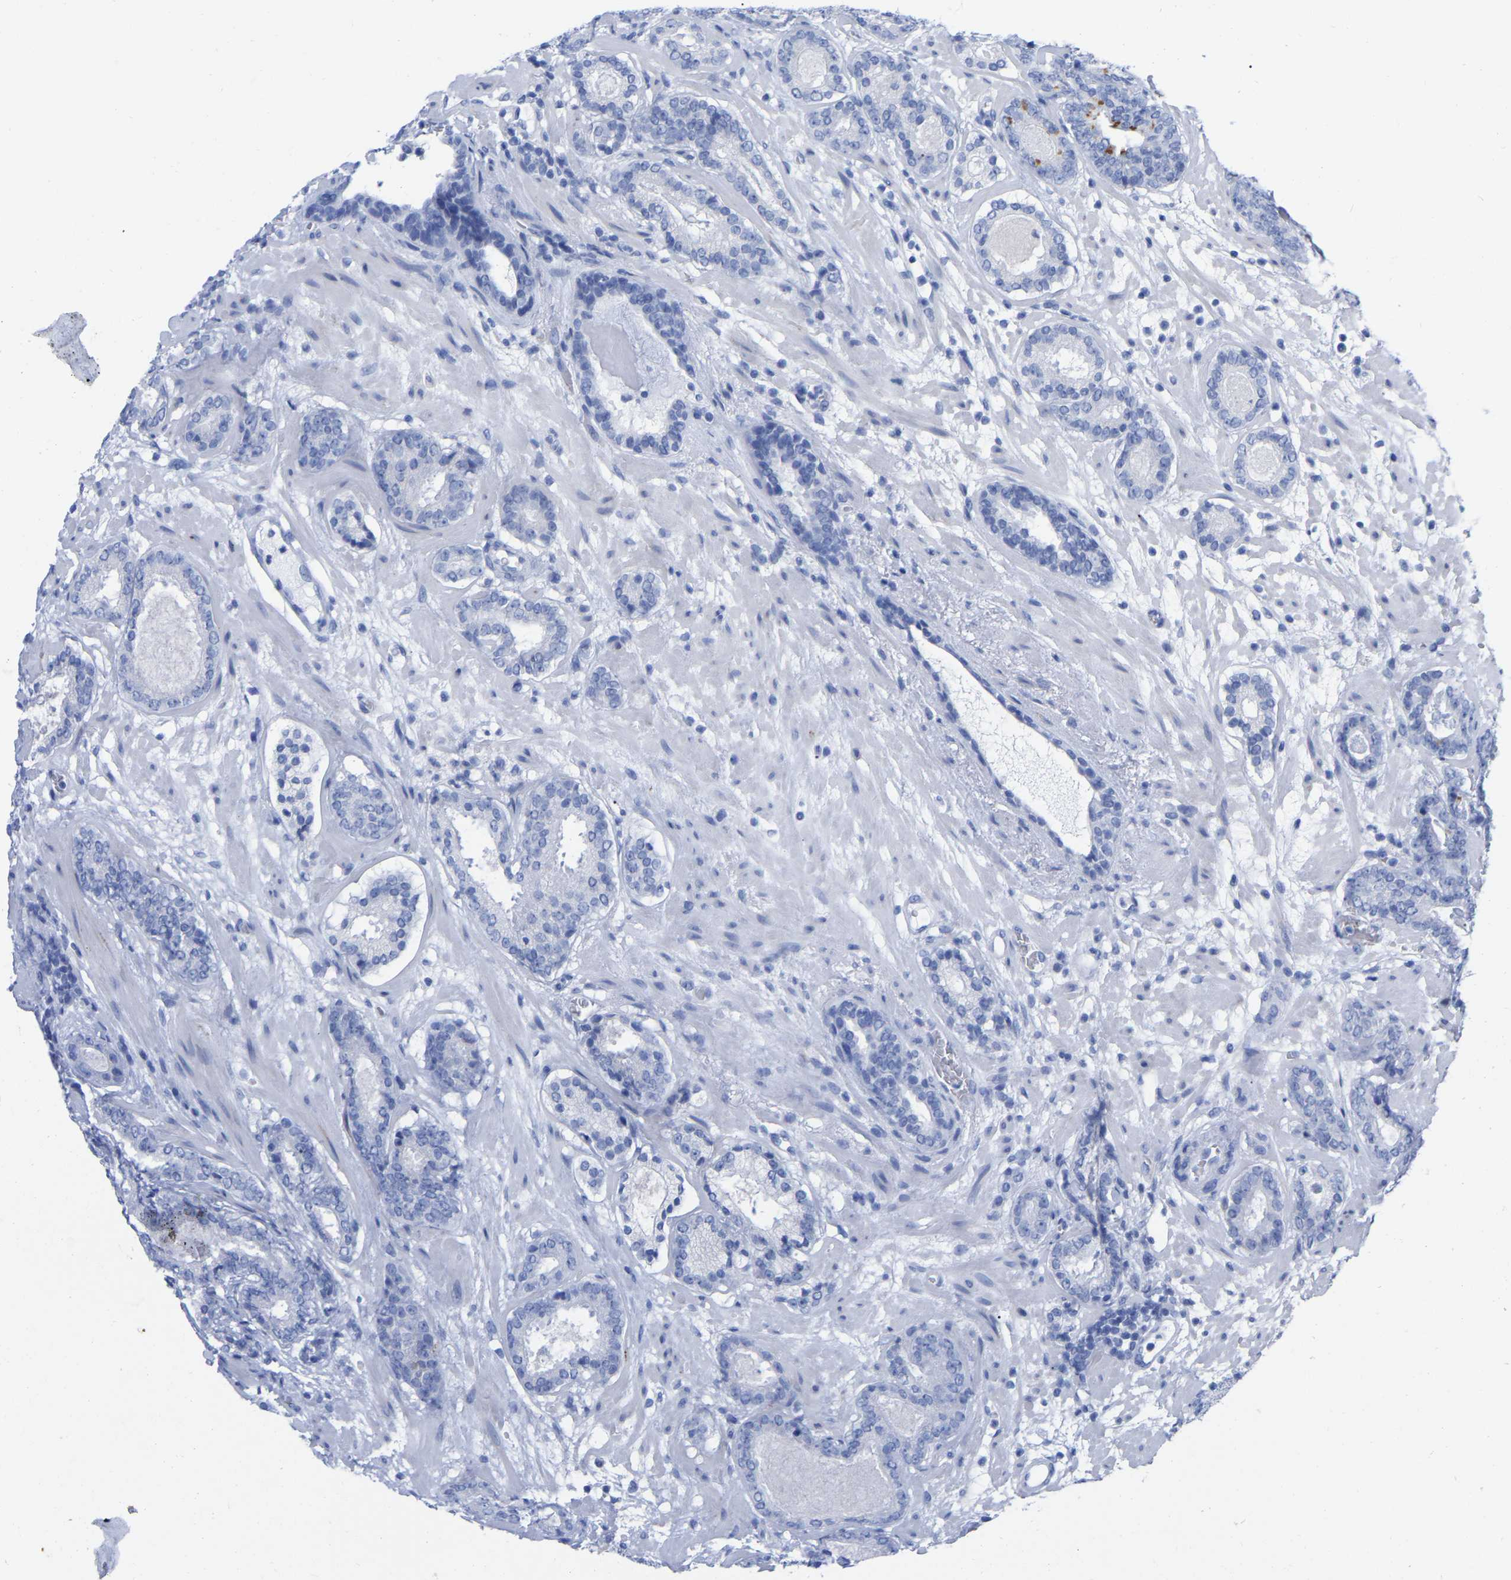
{"staining": {"intensity": "negative", "quantity": "none", "location": "none"}, "tissue": "prostate cancer", "cell_type": "Tumor cells", "image_type": "cancer", "snomed": [{"axis": "morphology", "description": "Adenocarcinoma, Low grade"}, {"axis": "topography", "description": "Prostate"}], "caption": "Tumor cells show no significant protein staining in prostate cancer (adenocarcinoma (low-grade)).", "gene": "HAPLN1", "patient": {"sex": "male", "age": 69}}